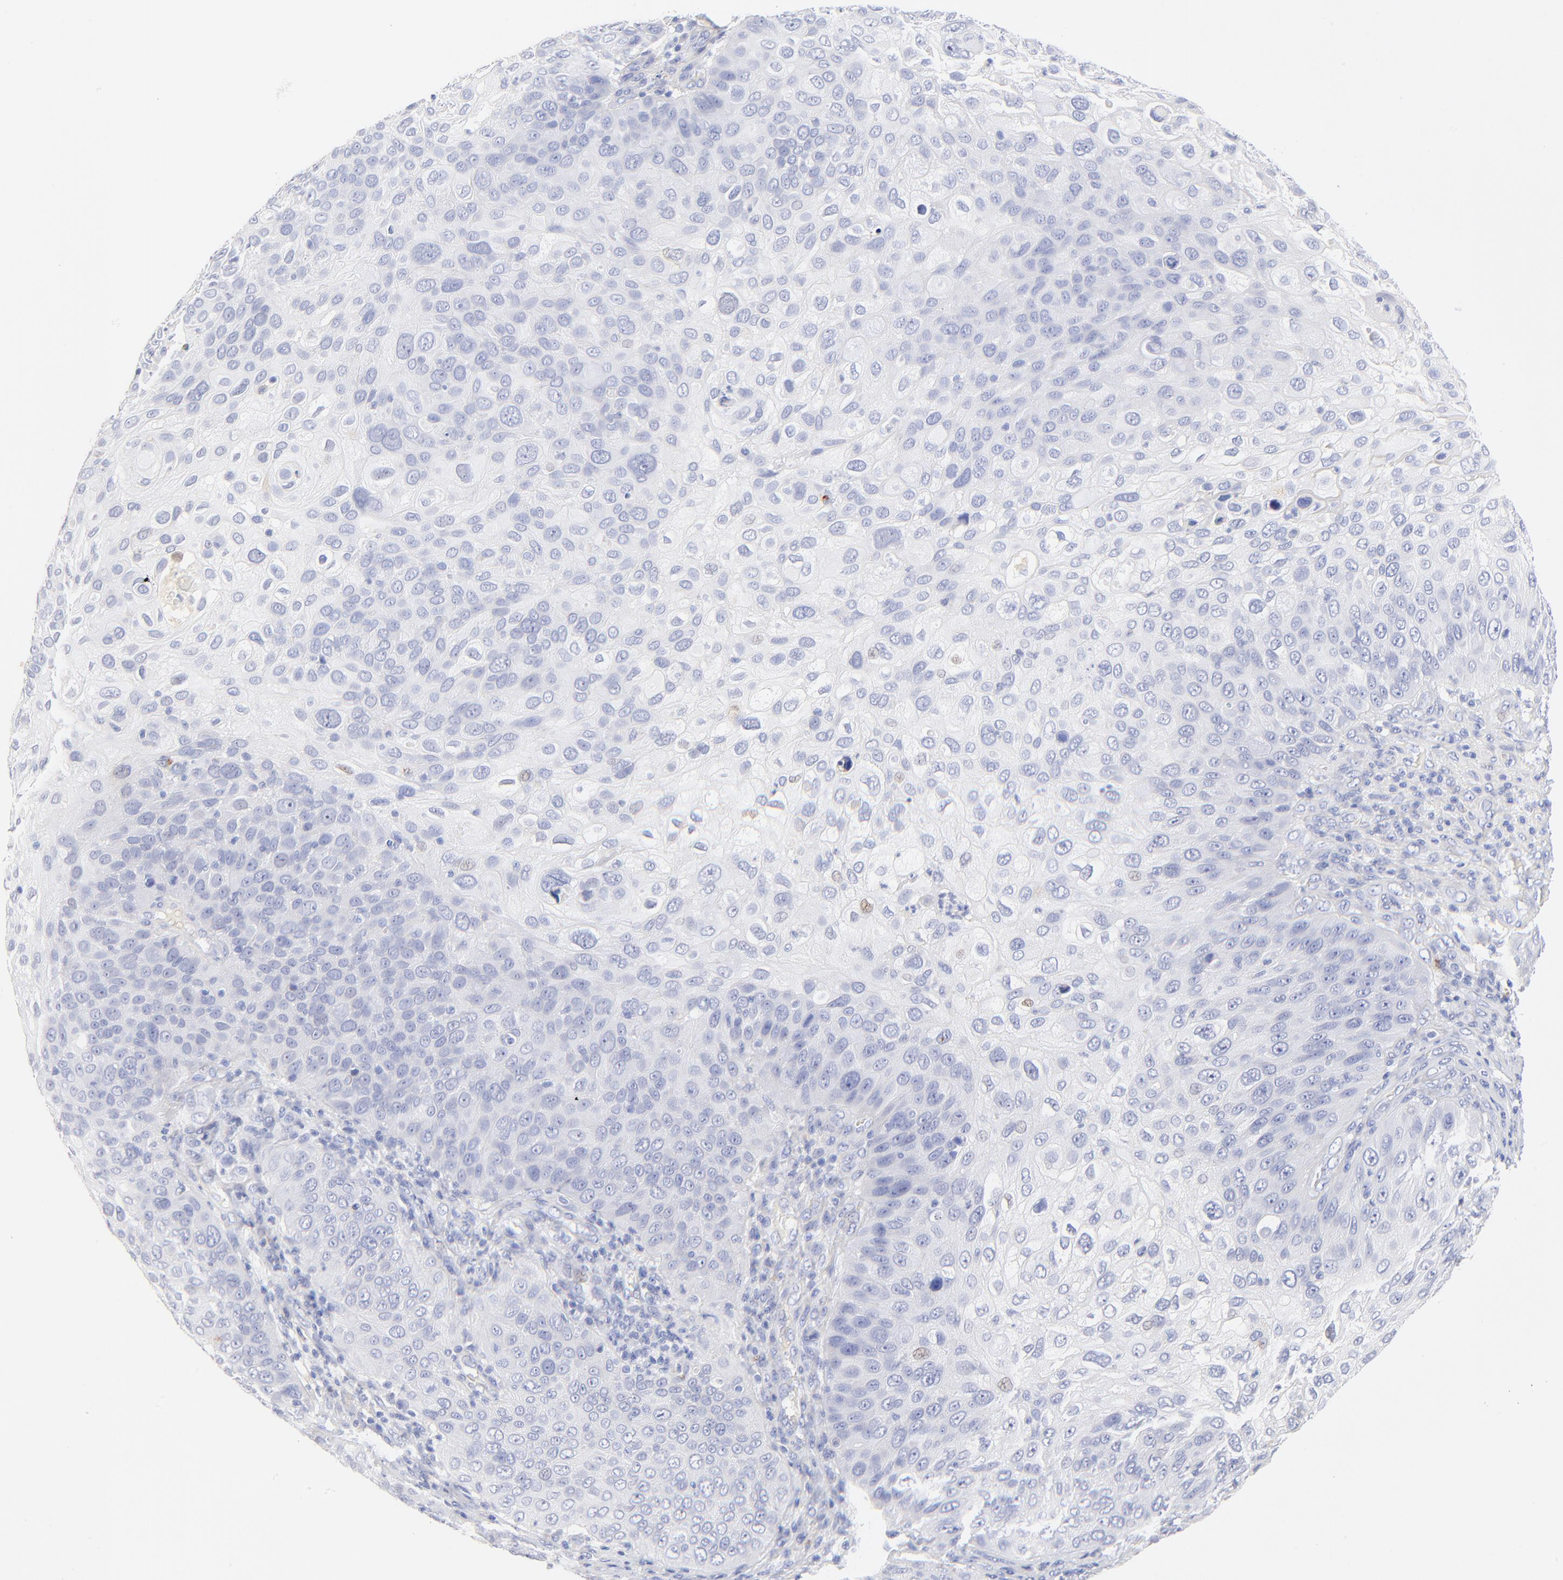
{"staining": {"intensity": "negative", "quantity": "none", "location": "none"}, "tissue": "skin cancer", "cell_type": "Tumor cells", "image_type": "cancer", "snomed": [{"axis": "morphology", "description": "Squamous cell carcinoma, NOS"}, {"axis": "topography", "description": "Skin"}], "caption": "Human squamous cell carcinoma (skin) stained for a protein using IHC shows no staining in tumor cells.", "gene": "SULT4A1", "patient": {"sex": "male", "age": 87}}